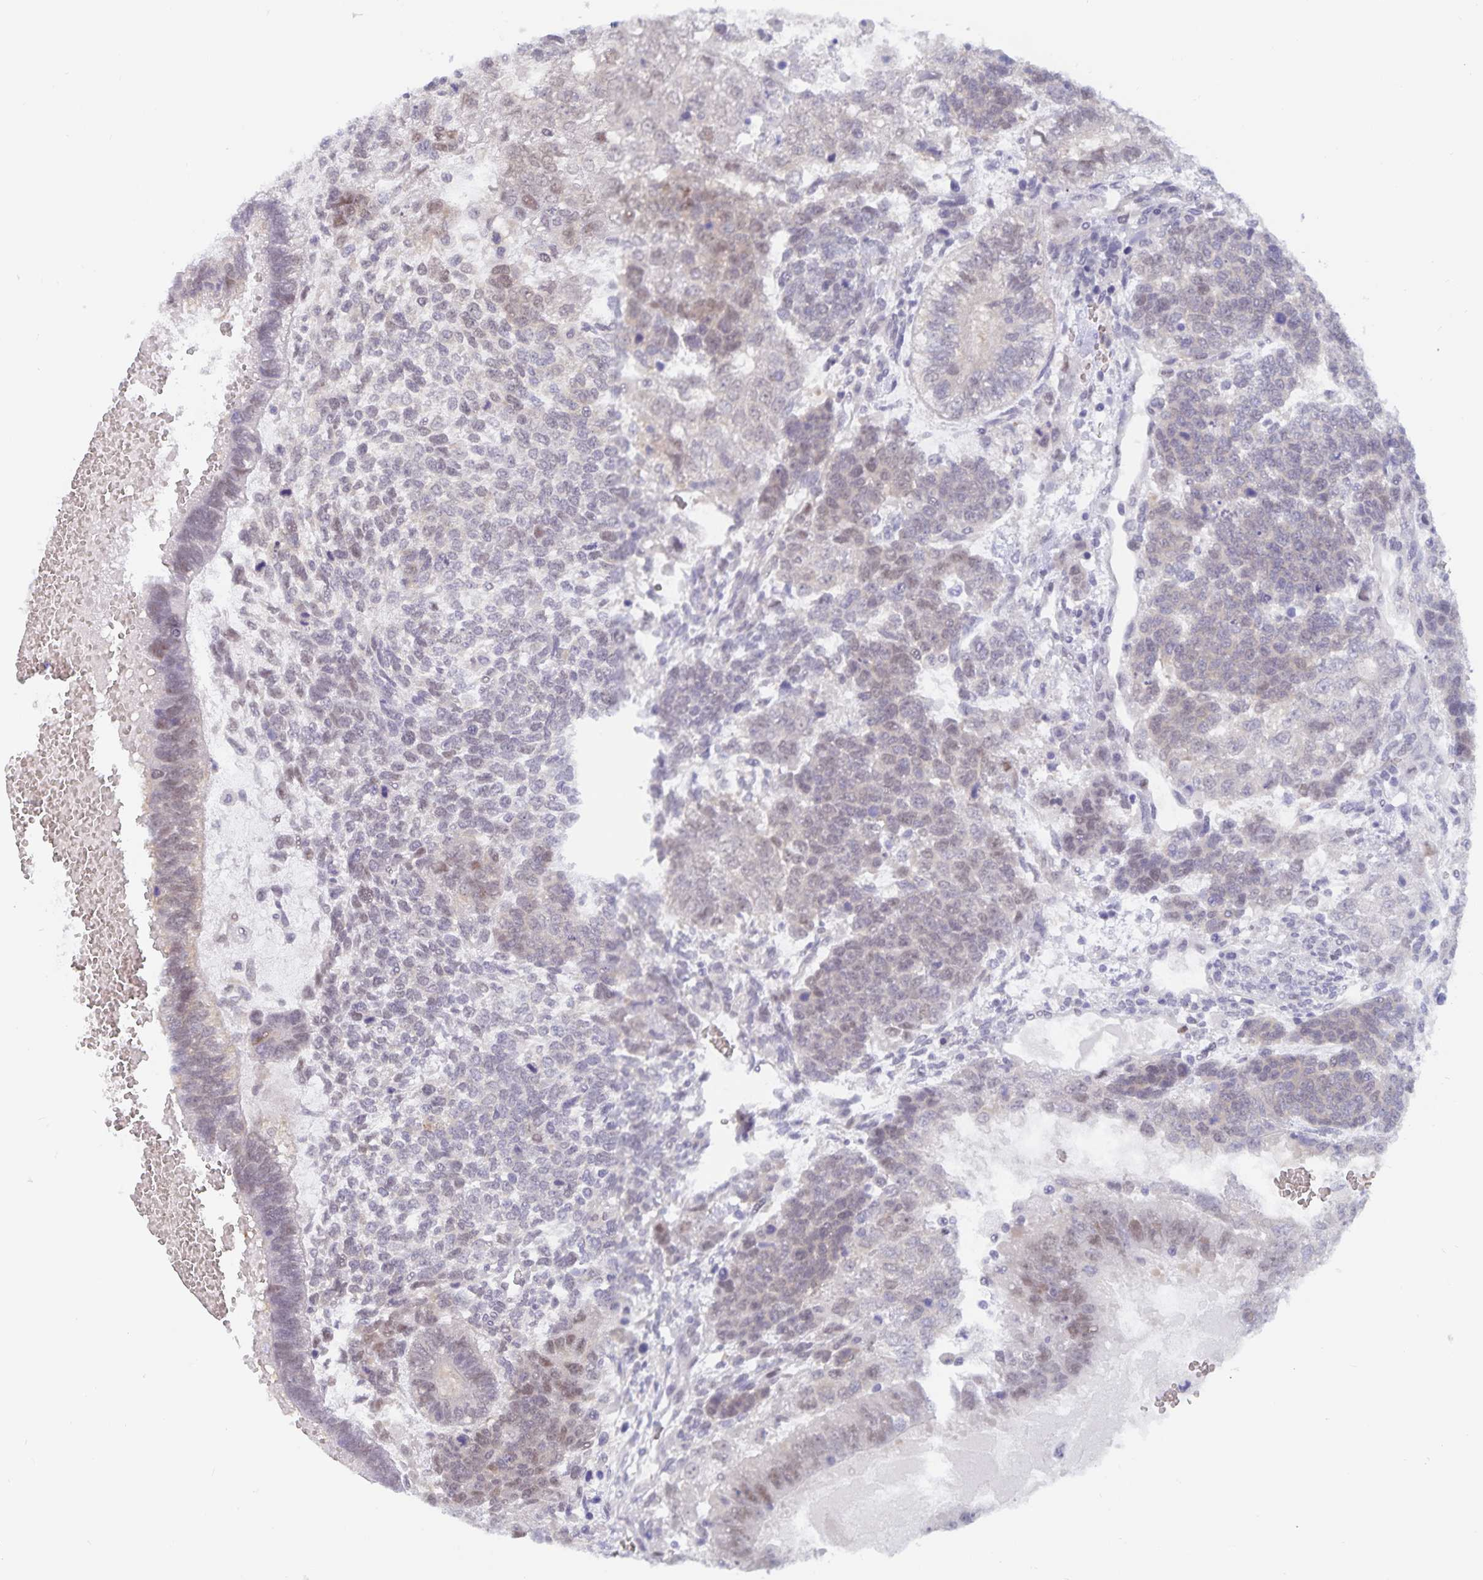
{"staining": {"intensity": "weak", "quantity": "<25%", "location": "nuclear"}, "tissue": "testis cancer", "cell_type": "Tumor cells", "image_type": "cancer", "snomed": [{"axis": "morphology", "description": "Normal tissue, NOS"}, {"axis": "morphology", "description": "Carcinoma, Embryonal, NOS"}, {"axis": "topography", "description": "Testis"}, {"axis": "topography", "description": "Epididymis"}], "caption": "IHC photomicrograph of neoplastic tissue: testis cancer stained with DAB demonstrates no significant protein expression in tumor cells. (DAB immunohistochemistry (IHC), high magnification).", "gene": "BAG6", "patient": {"sex": "male", "age": 23}}